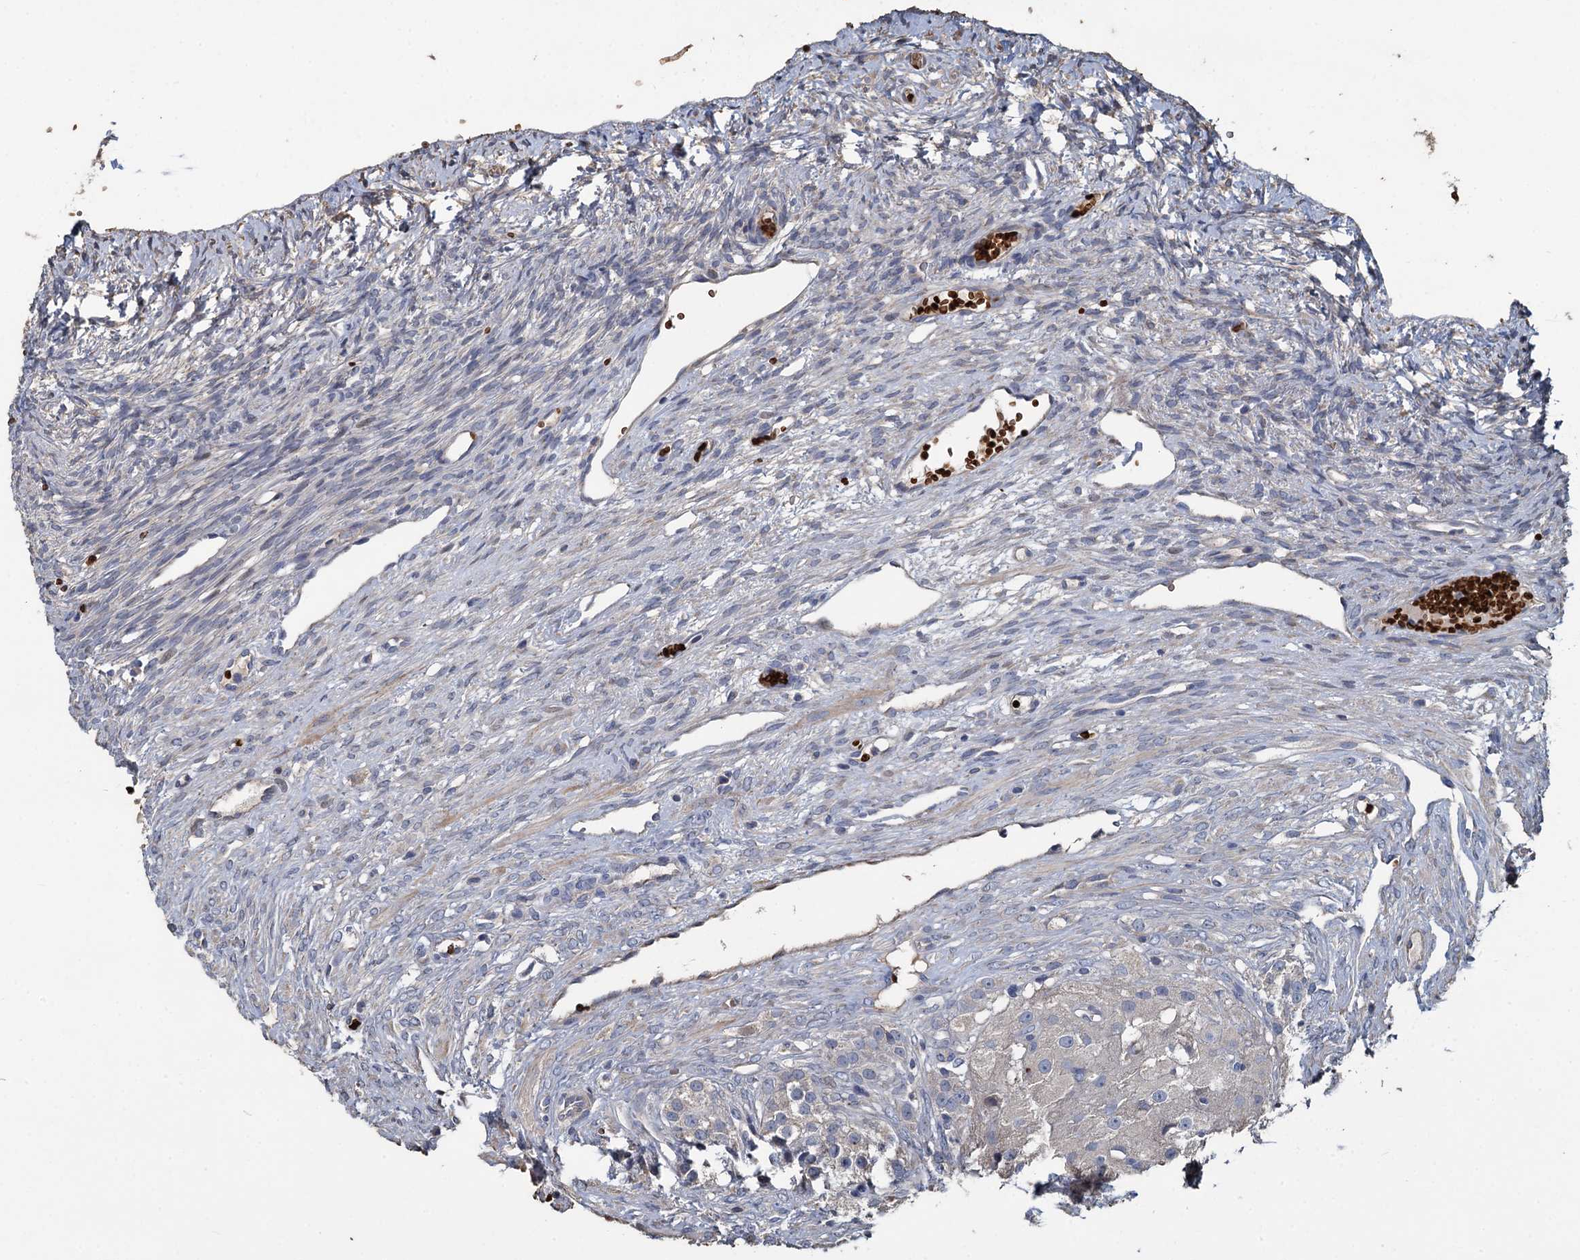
{"staining": {"intensity": "negative", "quantity": "none", "location": "none"}, "tissue": "ovary", "cell_type": "Ovarian stroma cells", "image_type": "normal", "snomed": [{"axis": "morphology", "description": "Normal tissue, NOS"}, {"axis": "topography", "description": "Ovary"}], "caption": "DAB immunohistochemical staining of normal ovary exhibits no significant staining in ovarian stroma cells. (Brightfield microscopy of DAB (3,3'-diaminobenzidine) immunohistochemistry (IHC) at high magnification).", "gene": "TCTN2", "patient": {"sex": "female", "age": 51}}